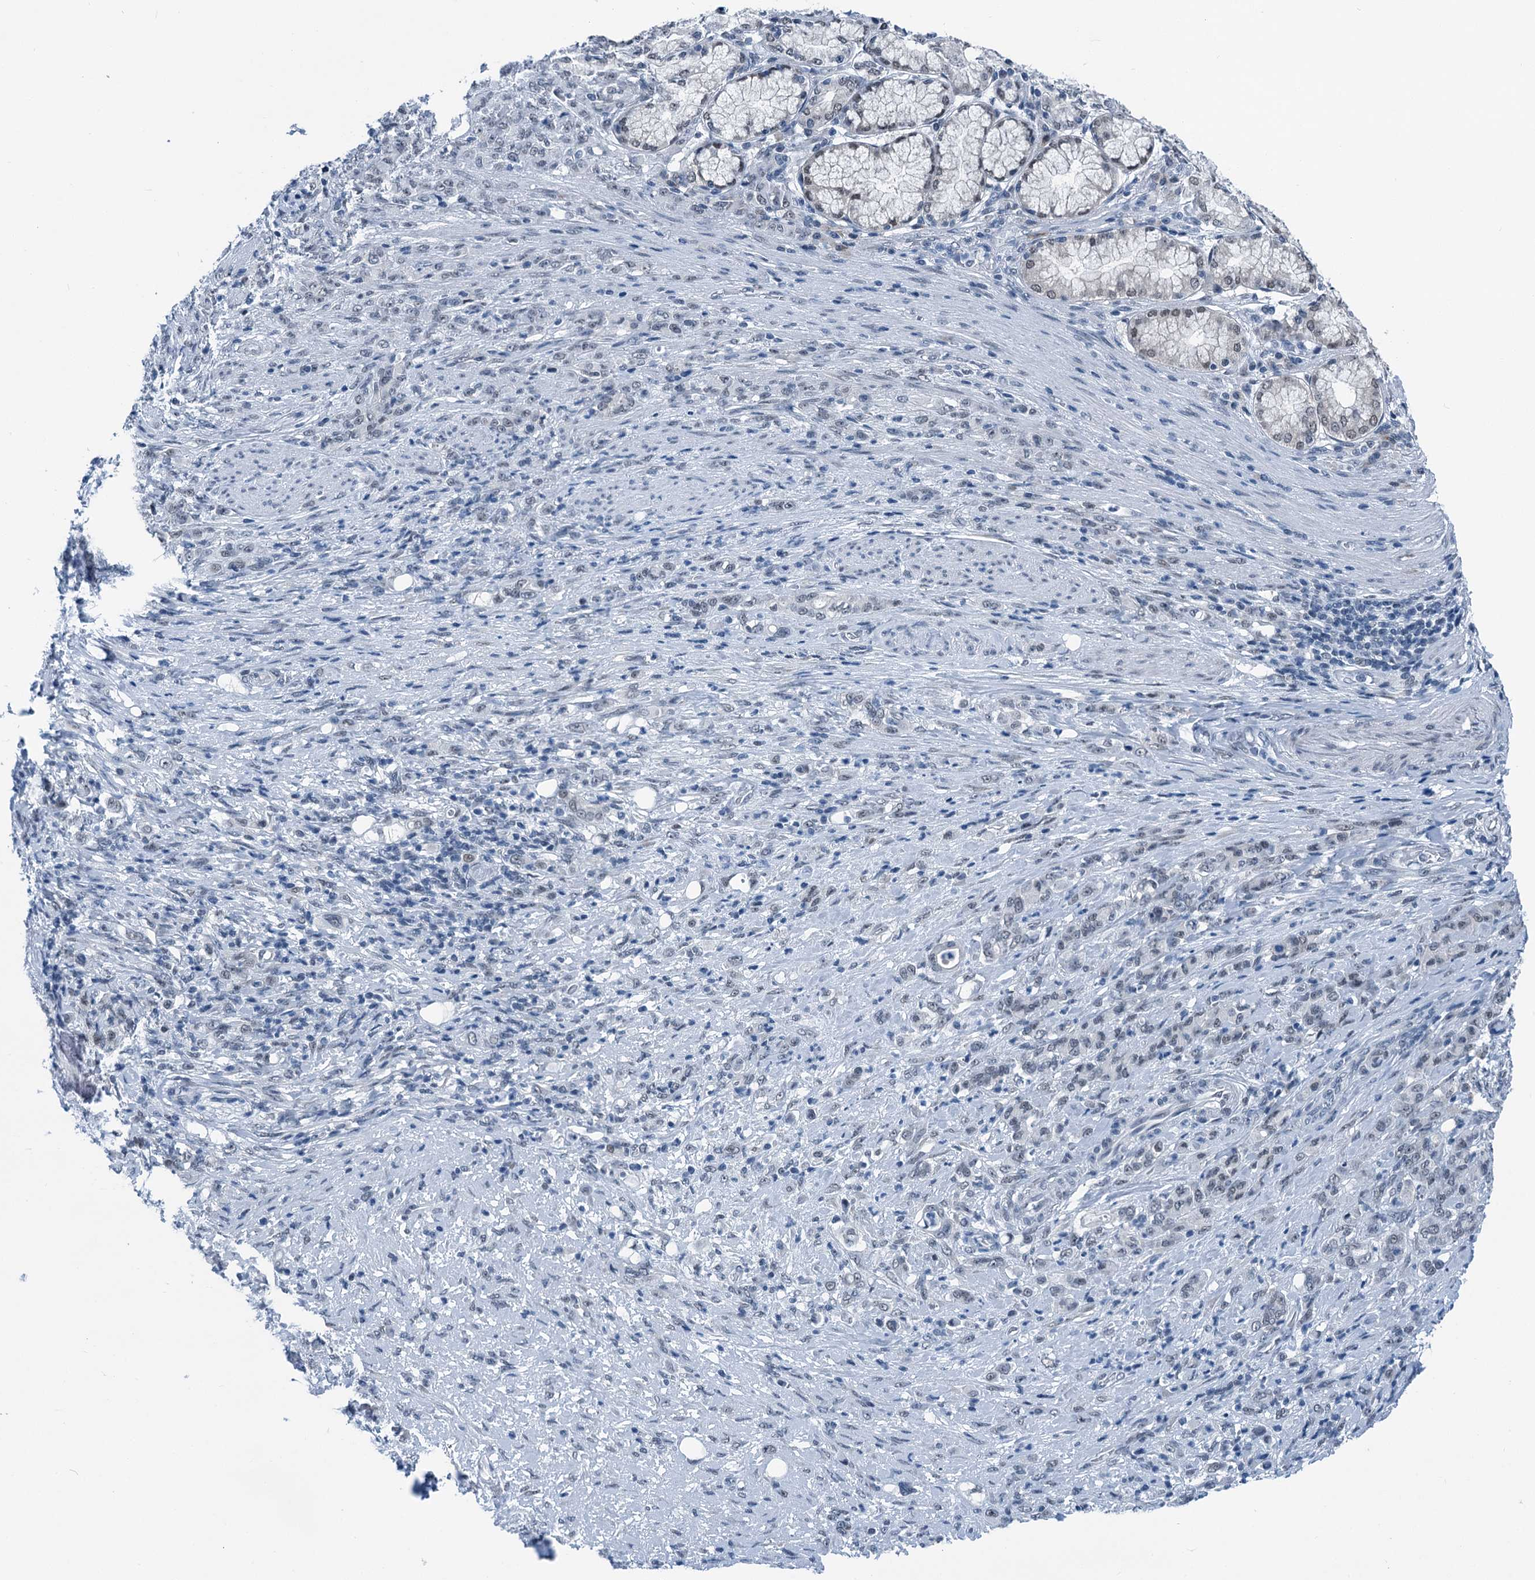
{"staining": {"intensity": "negative", "quantity": "none", "location": "none"}, "tissue": "stomach cancer", "cell_type": "Tumor cells", "image_type": "cancer", "snomed": [{"axis": "morphology", "description": "Adenocarcinoma, NOS"}, {"axis": "topography", "description": "Stomach"}], "caption": "The IHC image has no significant staining in tumor cells of adenocarcinoma (stomach) tissue.", "gene": "TRPT1", "patient": {"sex": "female", "age": 79}}